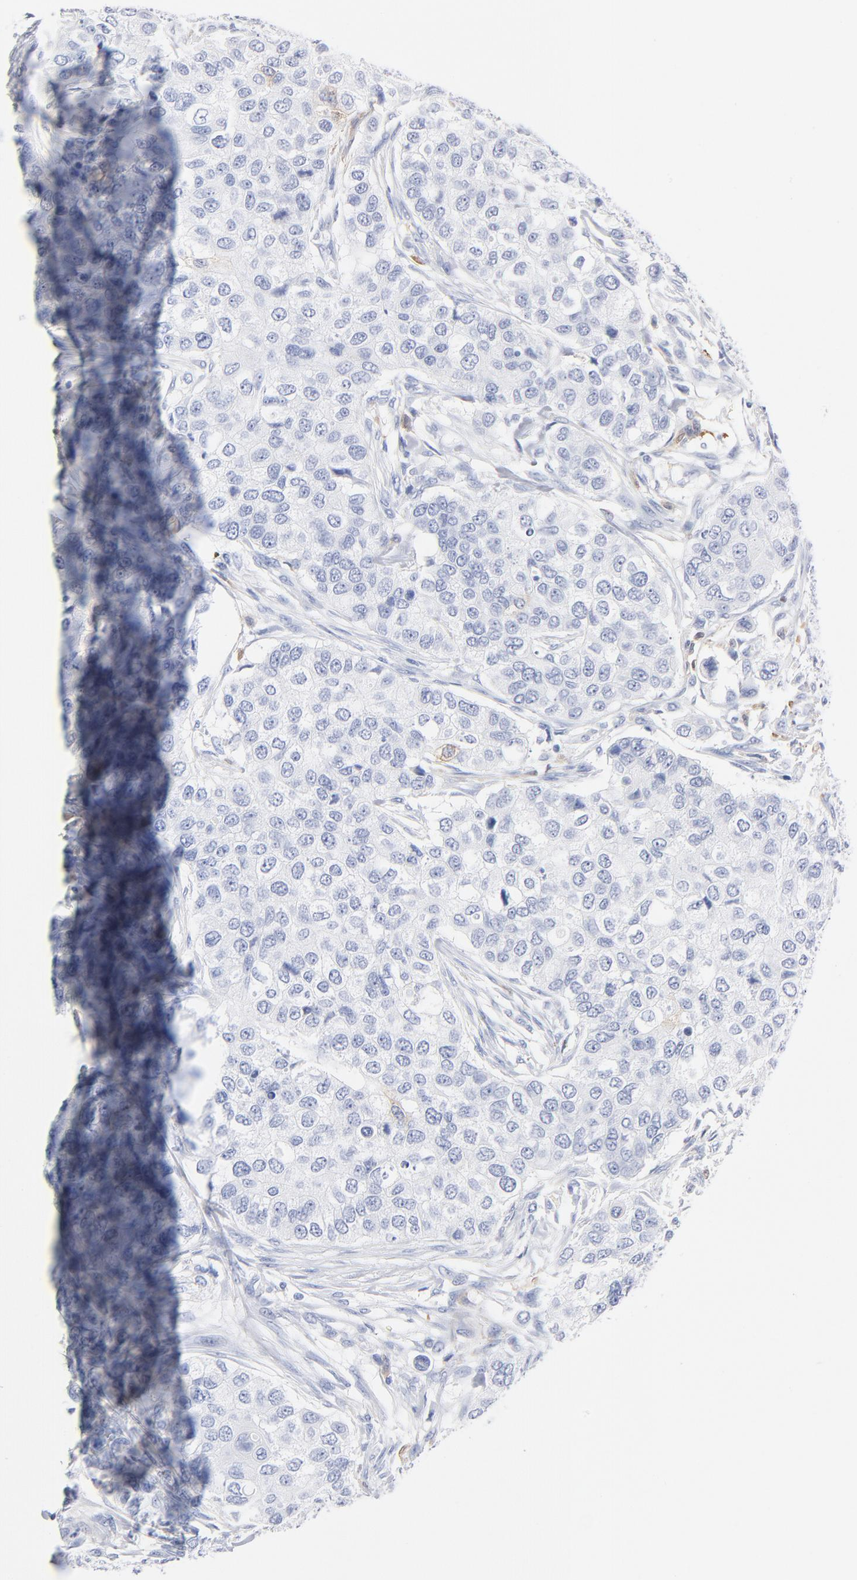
{"staining": {"intensity": "negative", "quantity": "none", "location": "none"}, "tissue": "breast cancer", "cell_type": "Tumor cells", "image_type": "cancer", "snomed": [{"axis": "morphology", "description": "Normal tissue, NOS"}, {"axis": "morphology", "description": "Duct carcinoma"}, {"axis": "topography", "description": "Breast"}], "caption": "Immunohistochemical staining of breast cancer (invasive ductal carcinoma) reveals no significant positivity in tumor cells.", "gene": "IFIT2", "patient": {"sex": "female", "age": 49}}